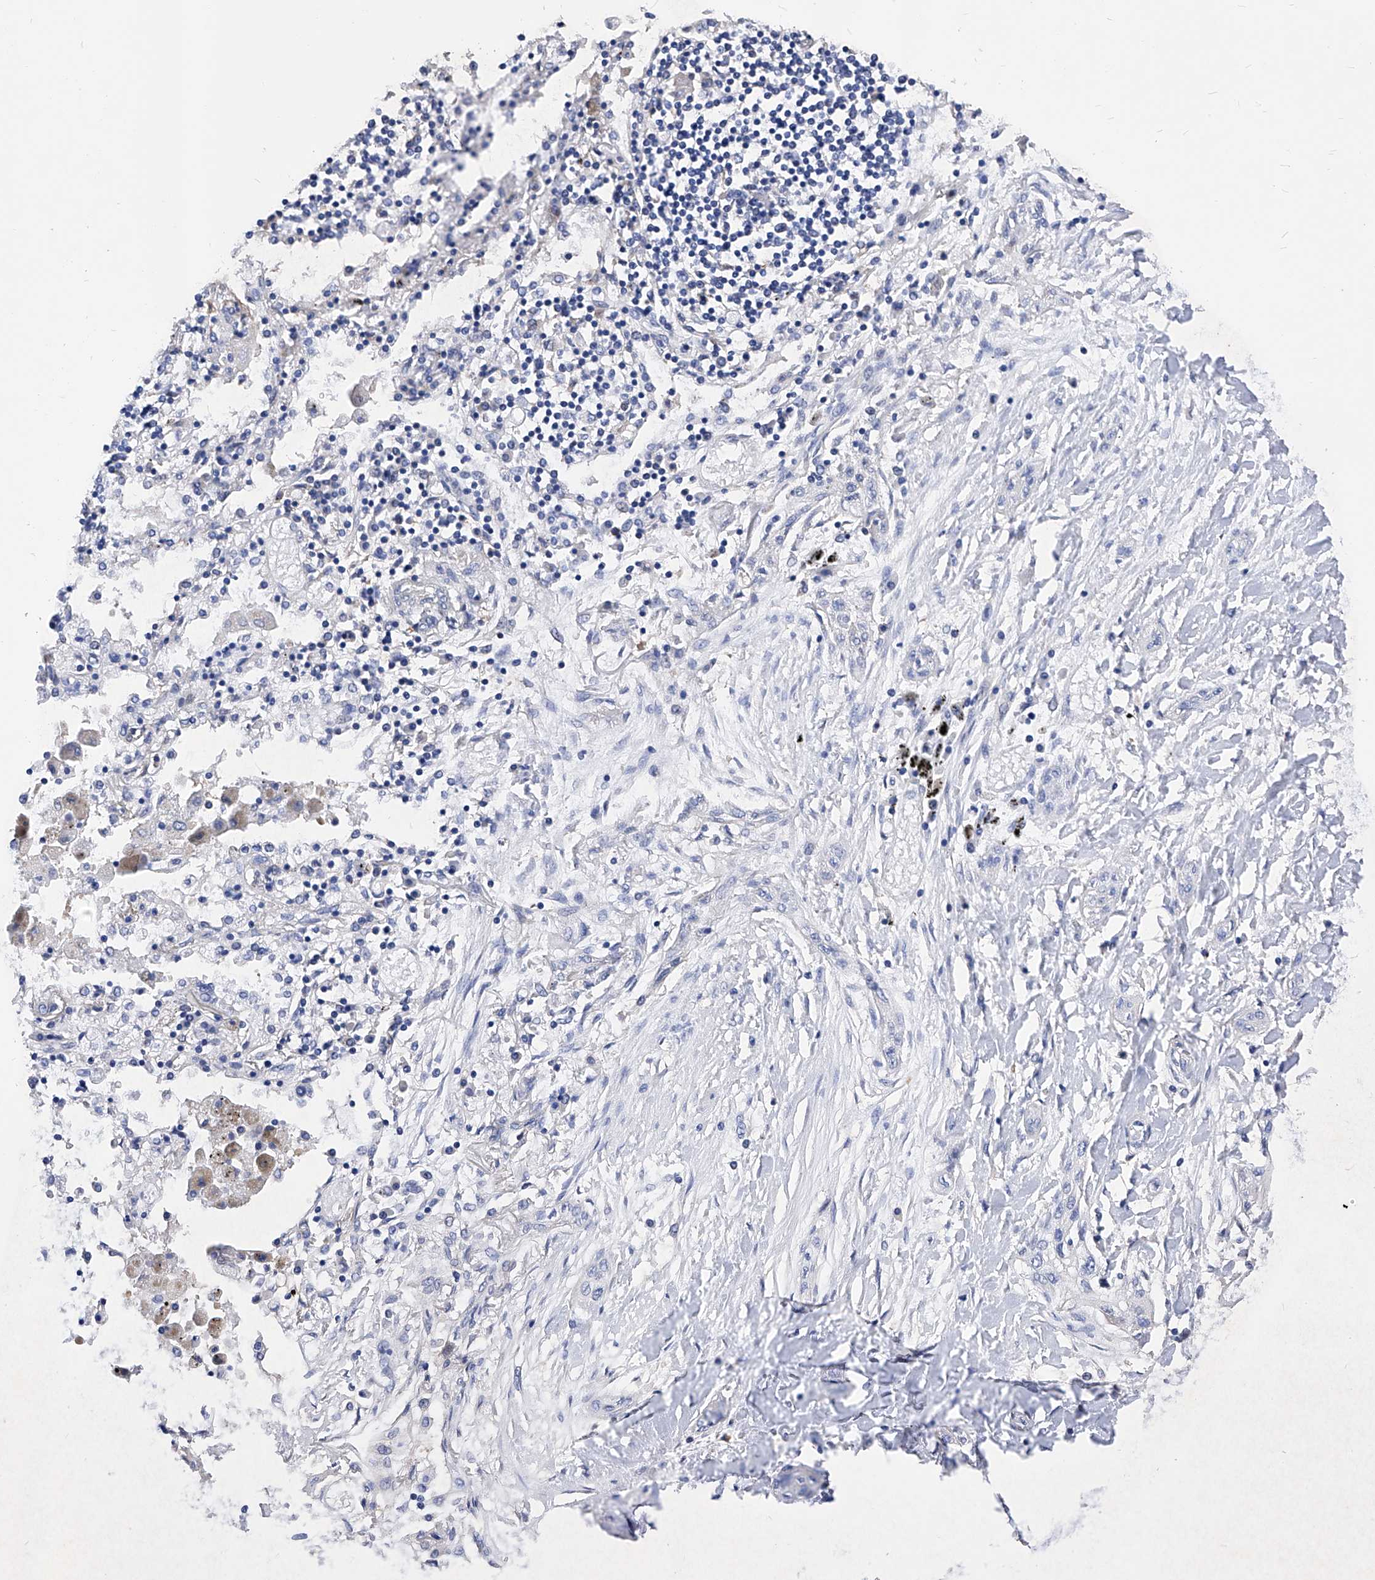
{"staining": {"intensity": "negative", "quantity": "none", "location": "none"}, "tissue": "lung cancer", "cell_type": "Tumor cells", "image_type": "cancer", "snomed": [{"axis": "morphology", "description": "Squamous cell carcinoma, NOS"}, {"axis": "topography", "description": "Lung"}], "caption": "This is an IHC histopathology image of human lung cancer (squamous cell carcinoma). There is no staining in tumor cells.", "gene": "XPNPEP1", "patient": {"sex": "female", "age": 47}}